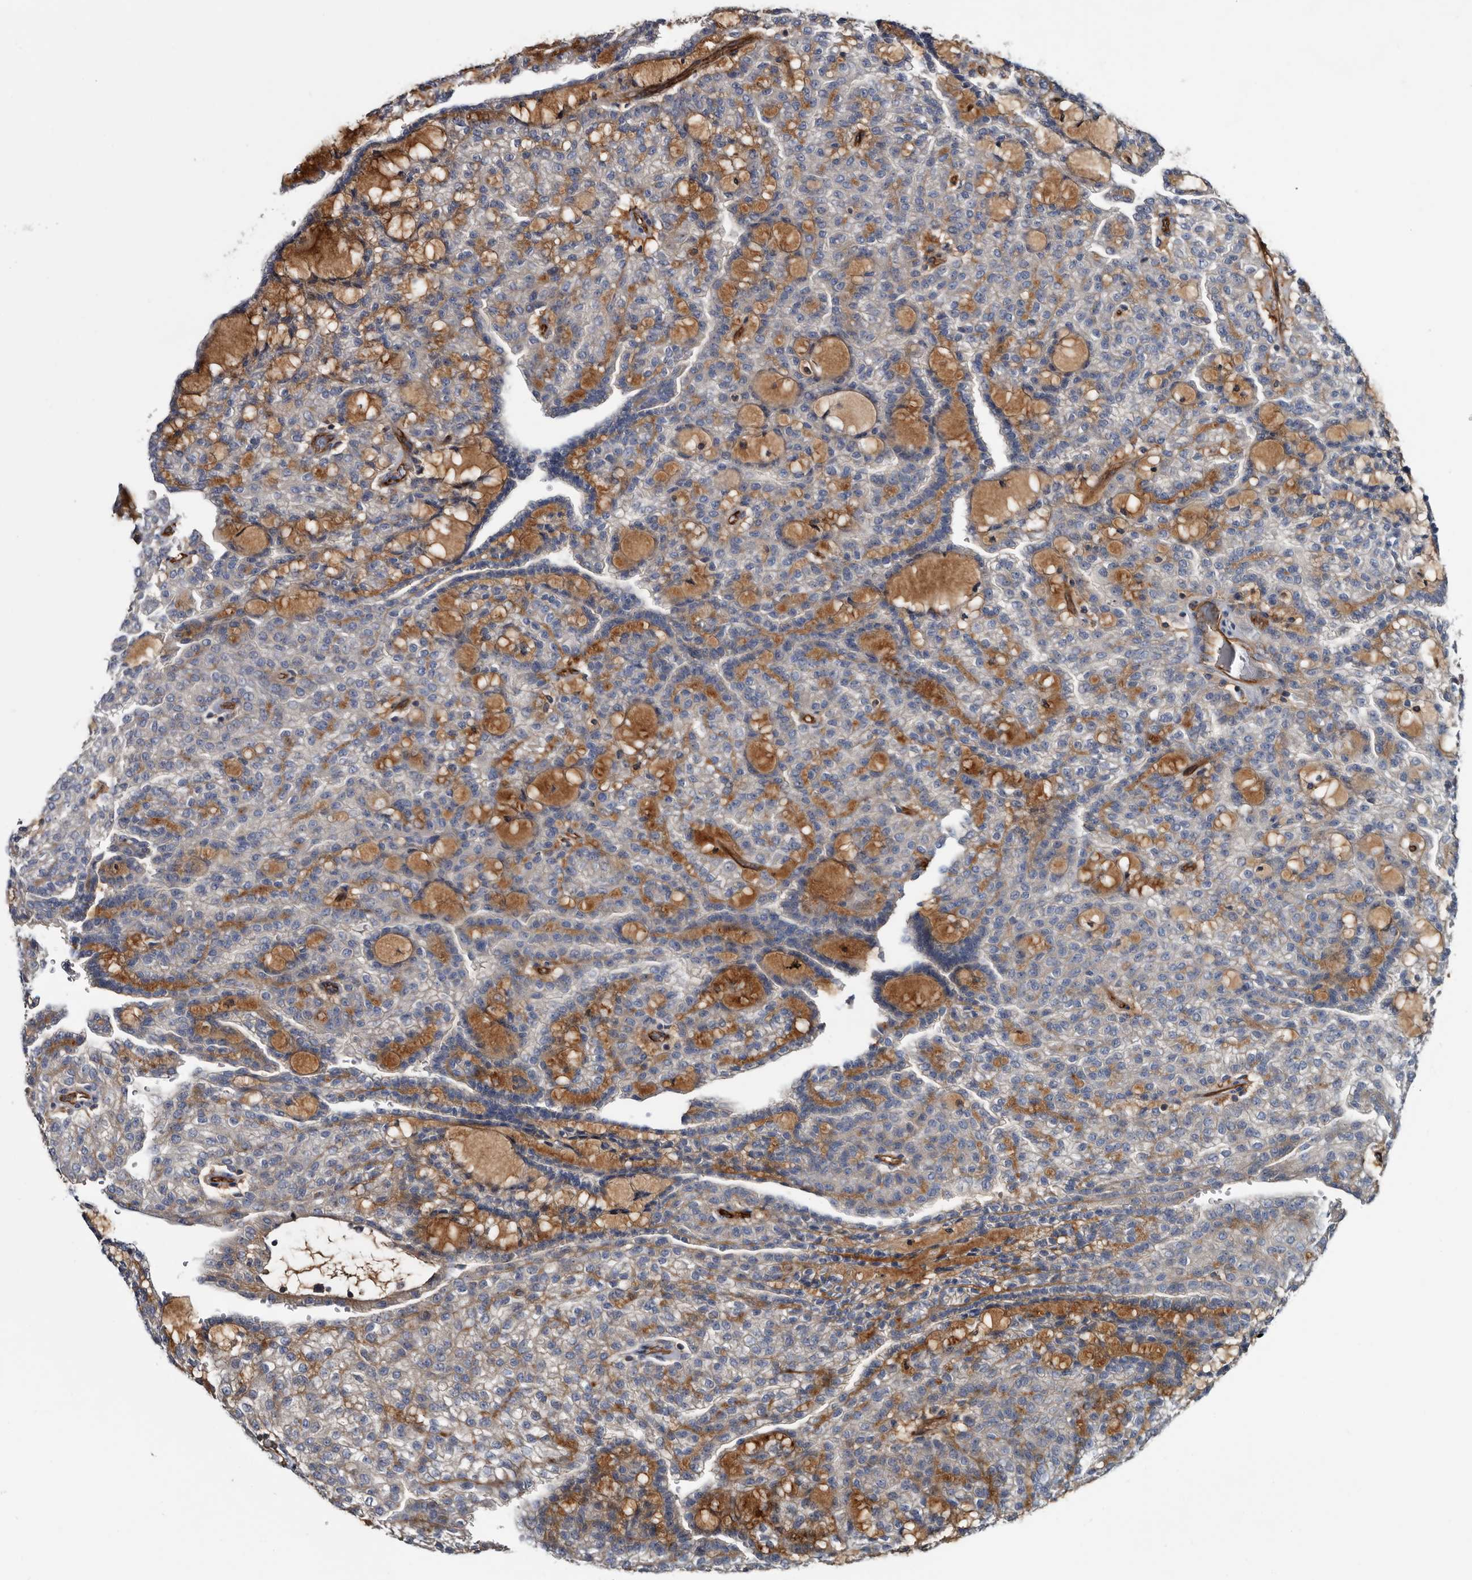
{"staining": {"intensity": "moderate", "quantity": "25%-75%", "location": "cytoplasmic/membranous"}, "tissue": "renal cancer", "cell_type": "Tumor cells", "image_type": "cancer", "snomed": [{"axis": "morphology", "description": "Adenocarcinoma, NOS"}, {"axis": "topography", "description": "Kidney"}], "caption": "Renal cancer stained for a protein exhibits moderate cytoplasmic/membranous positivity in tumor cells.", "gene": "TSPAN17", "patient": {"sex": "male", "age": 63}}